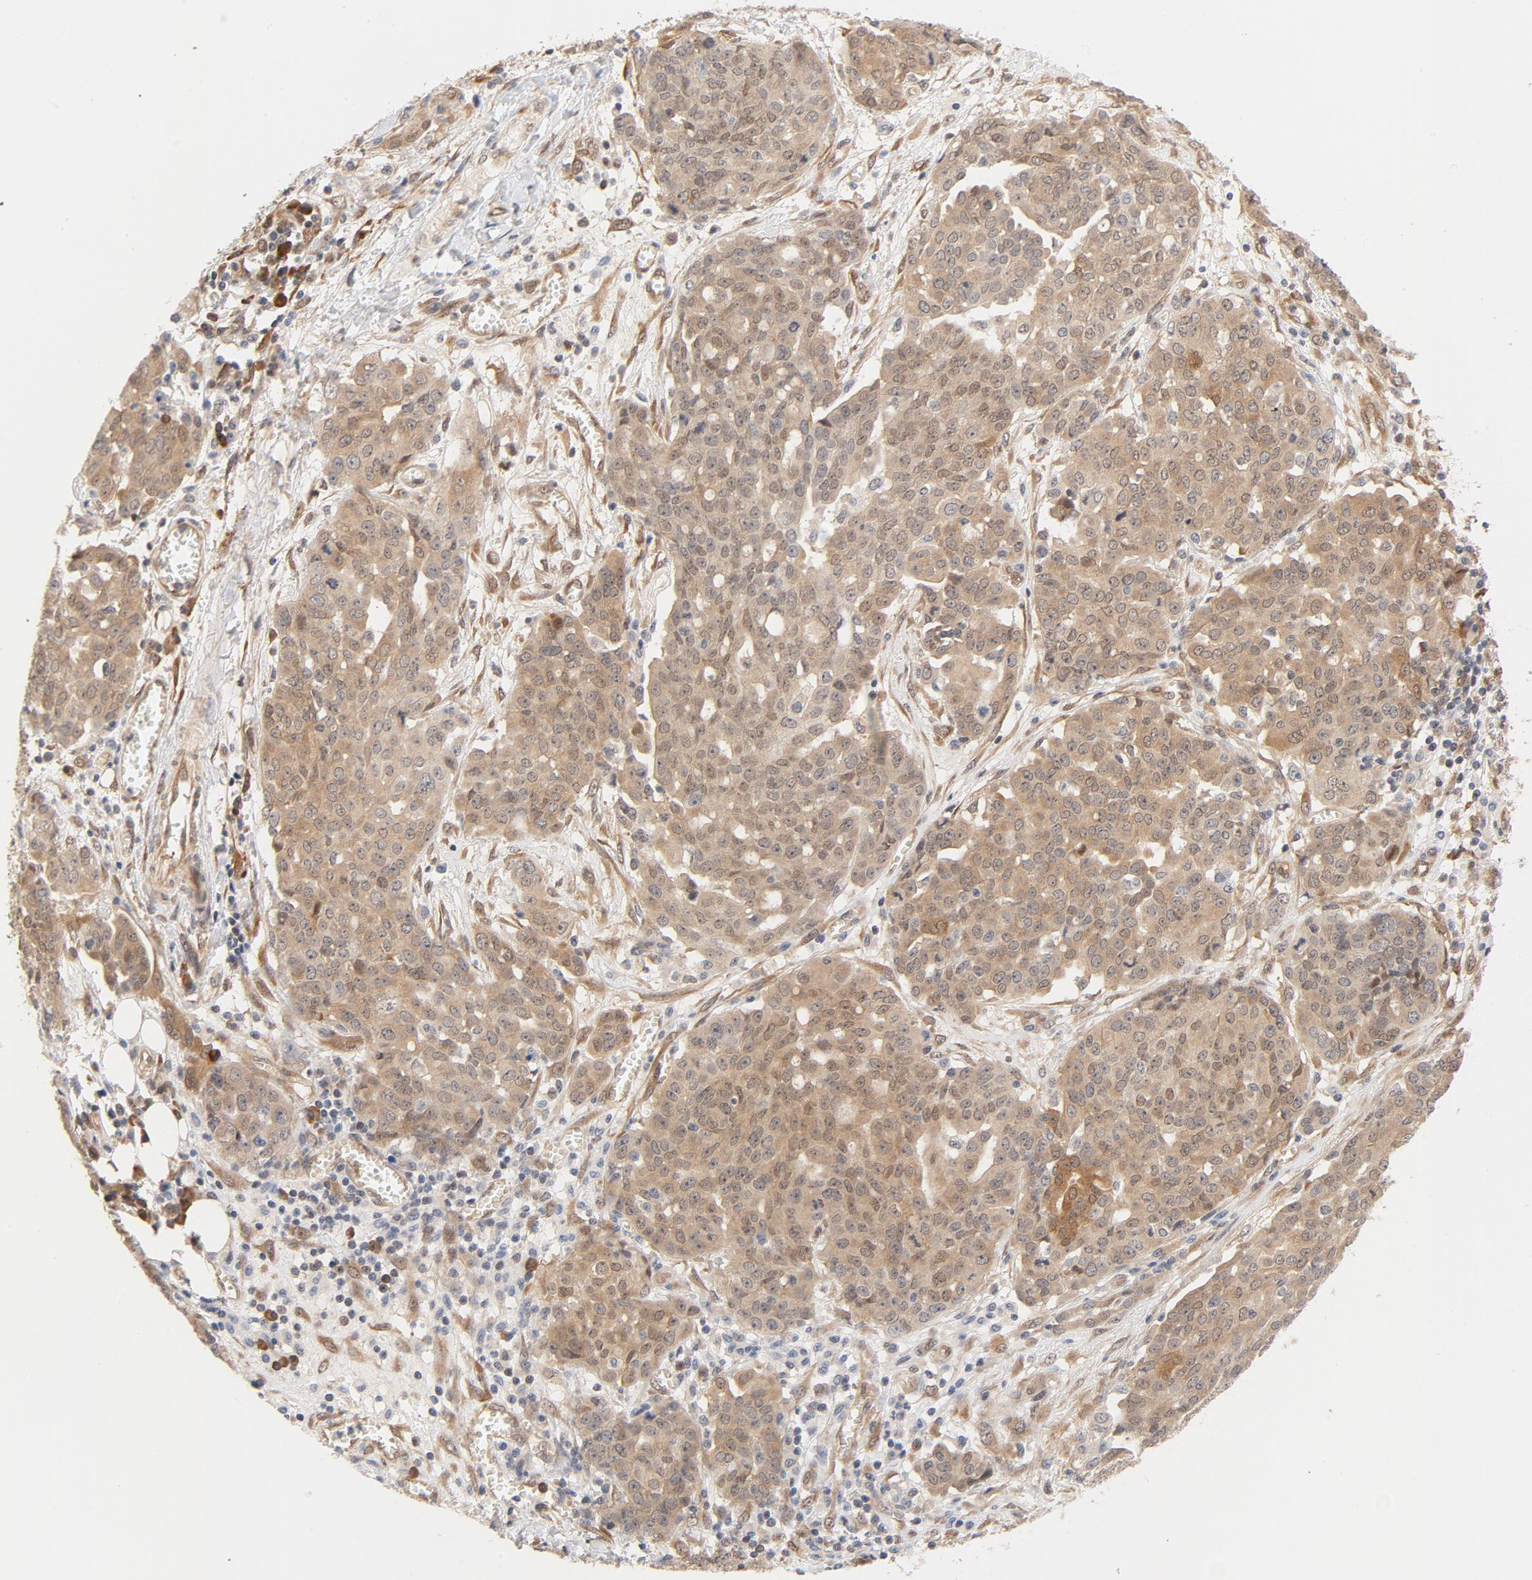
{"staining": {"intensity": "moderate", "quantity": ">75%", "location": "cytoplasmic/membranous,nuclear"}, "tissue": "ovarian cancer", "cell_type": "Tumor cells", "image_type": "cancer", "snomed": [{"axis": "morphology", "description": "Cystadenocarcinoma, serous, NOS"}, {"axis": "topography", "description": "Soft tissue"}, {"axis": "topography", "description": "Ovary"}], "caption": "Immunohistochemical staining of human ovarian cancer (serous cystadenocarcinoma) exhibits moderate cytoplasmic/membranous and nuclear protein expression in about >75% of tumor cells.", "gene": "EIF4E", "patient": {"sex": "female", "age": 57}}